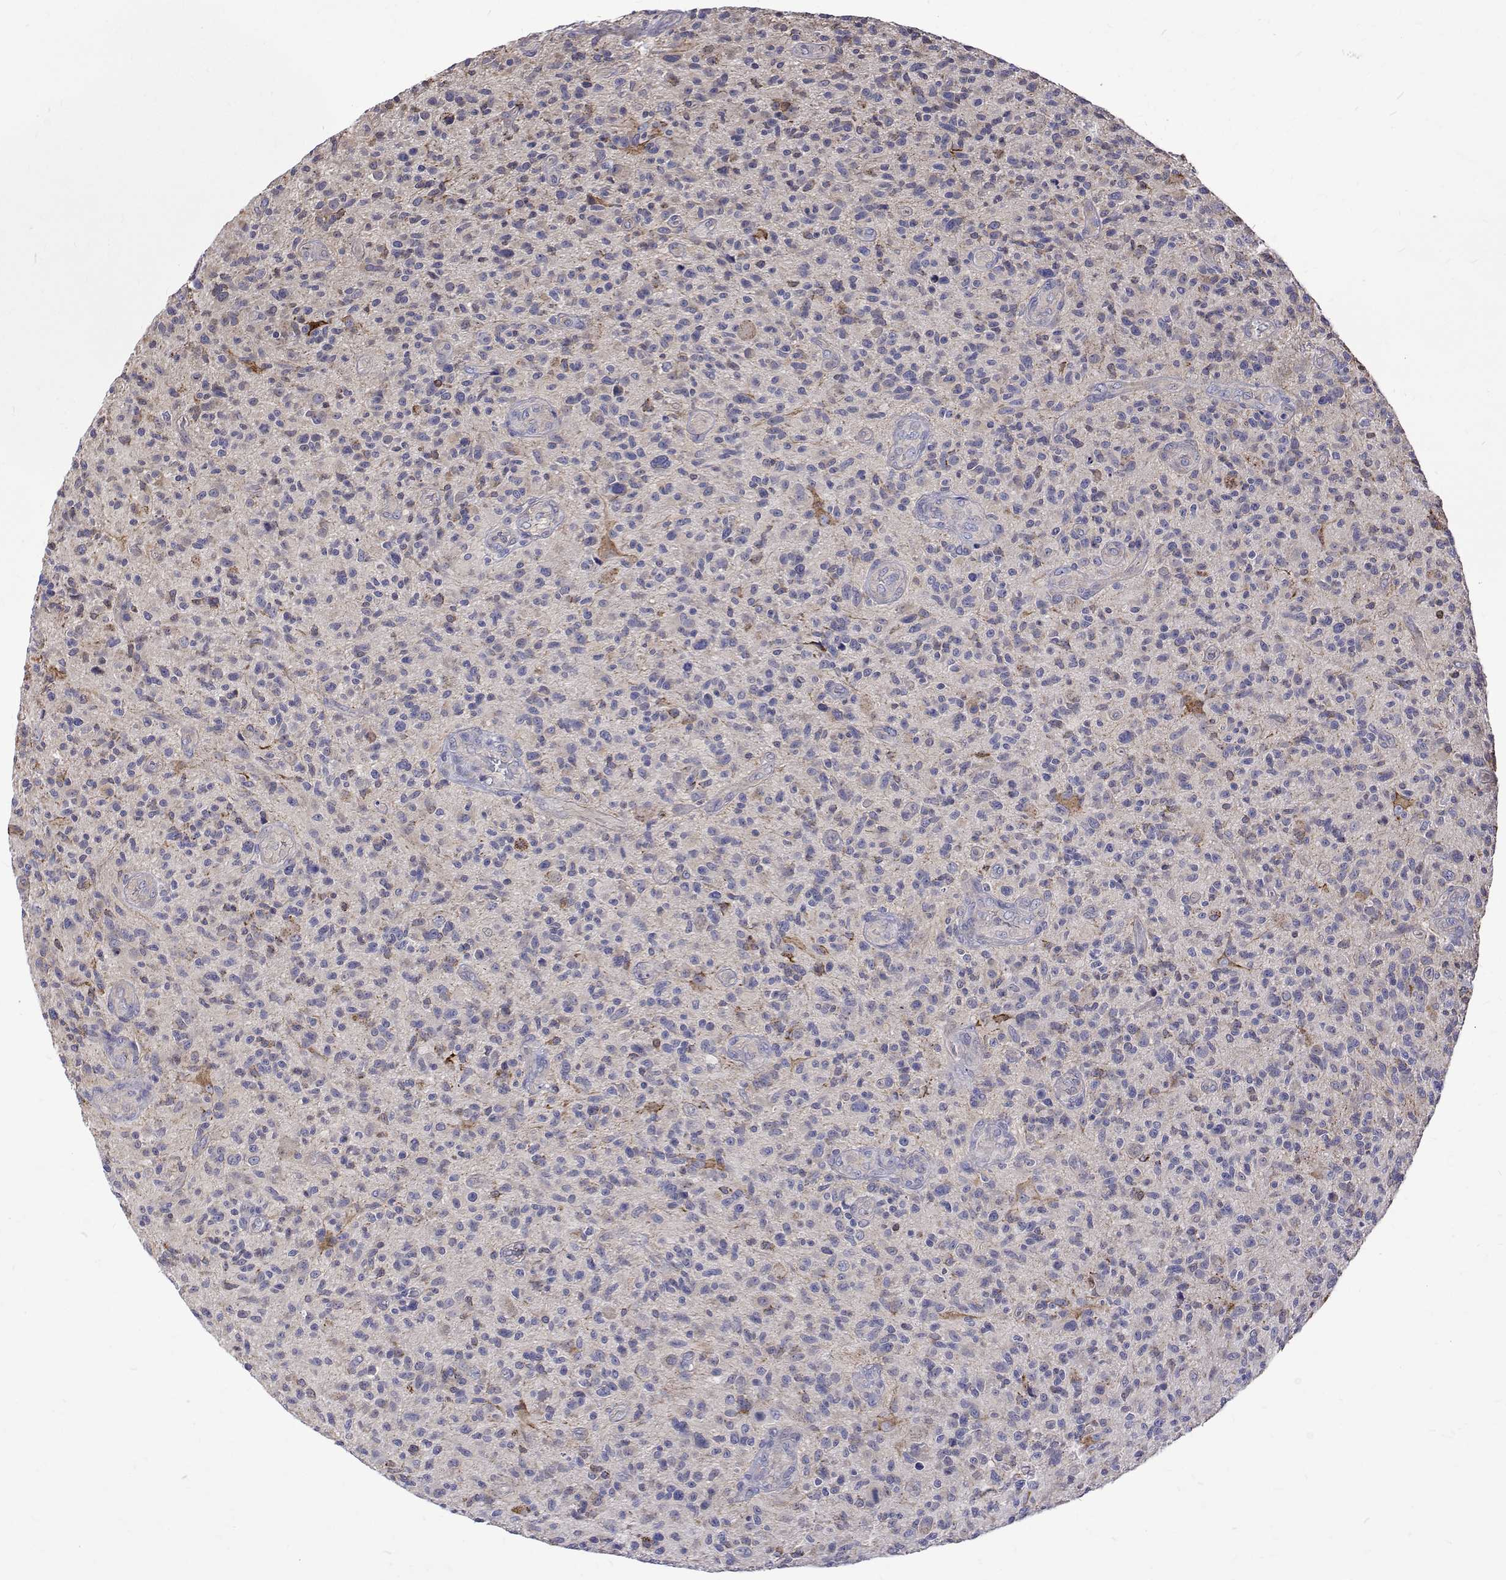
{"staining": {"intensity": "negative", "quantity": "none", "location": "none"}, "tissue": "glioma", "cell_type": "Tumor cells", "image_type": "cancer", "snomed": [{"axis": "morphology", "description": "Glioma, malignant, High grade"}, {"axis": "topography", "description": "Brain"}], "caption": "High power microscopy histopathology image of an immunohistochemistry (IHC) photomicrograph of high-grade glioma (malignant), revealing no significant expression in tumor cells.", "gene": "PADI1", "patient": {"sex": "male", "age": 47}}